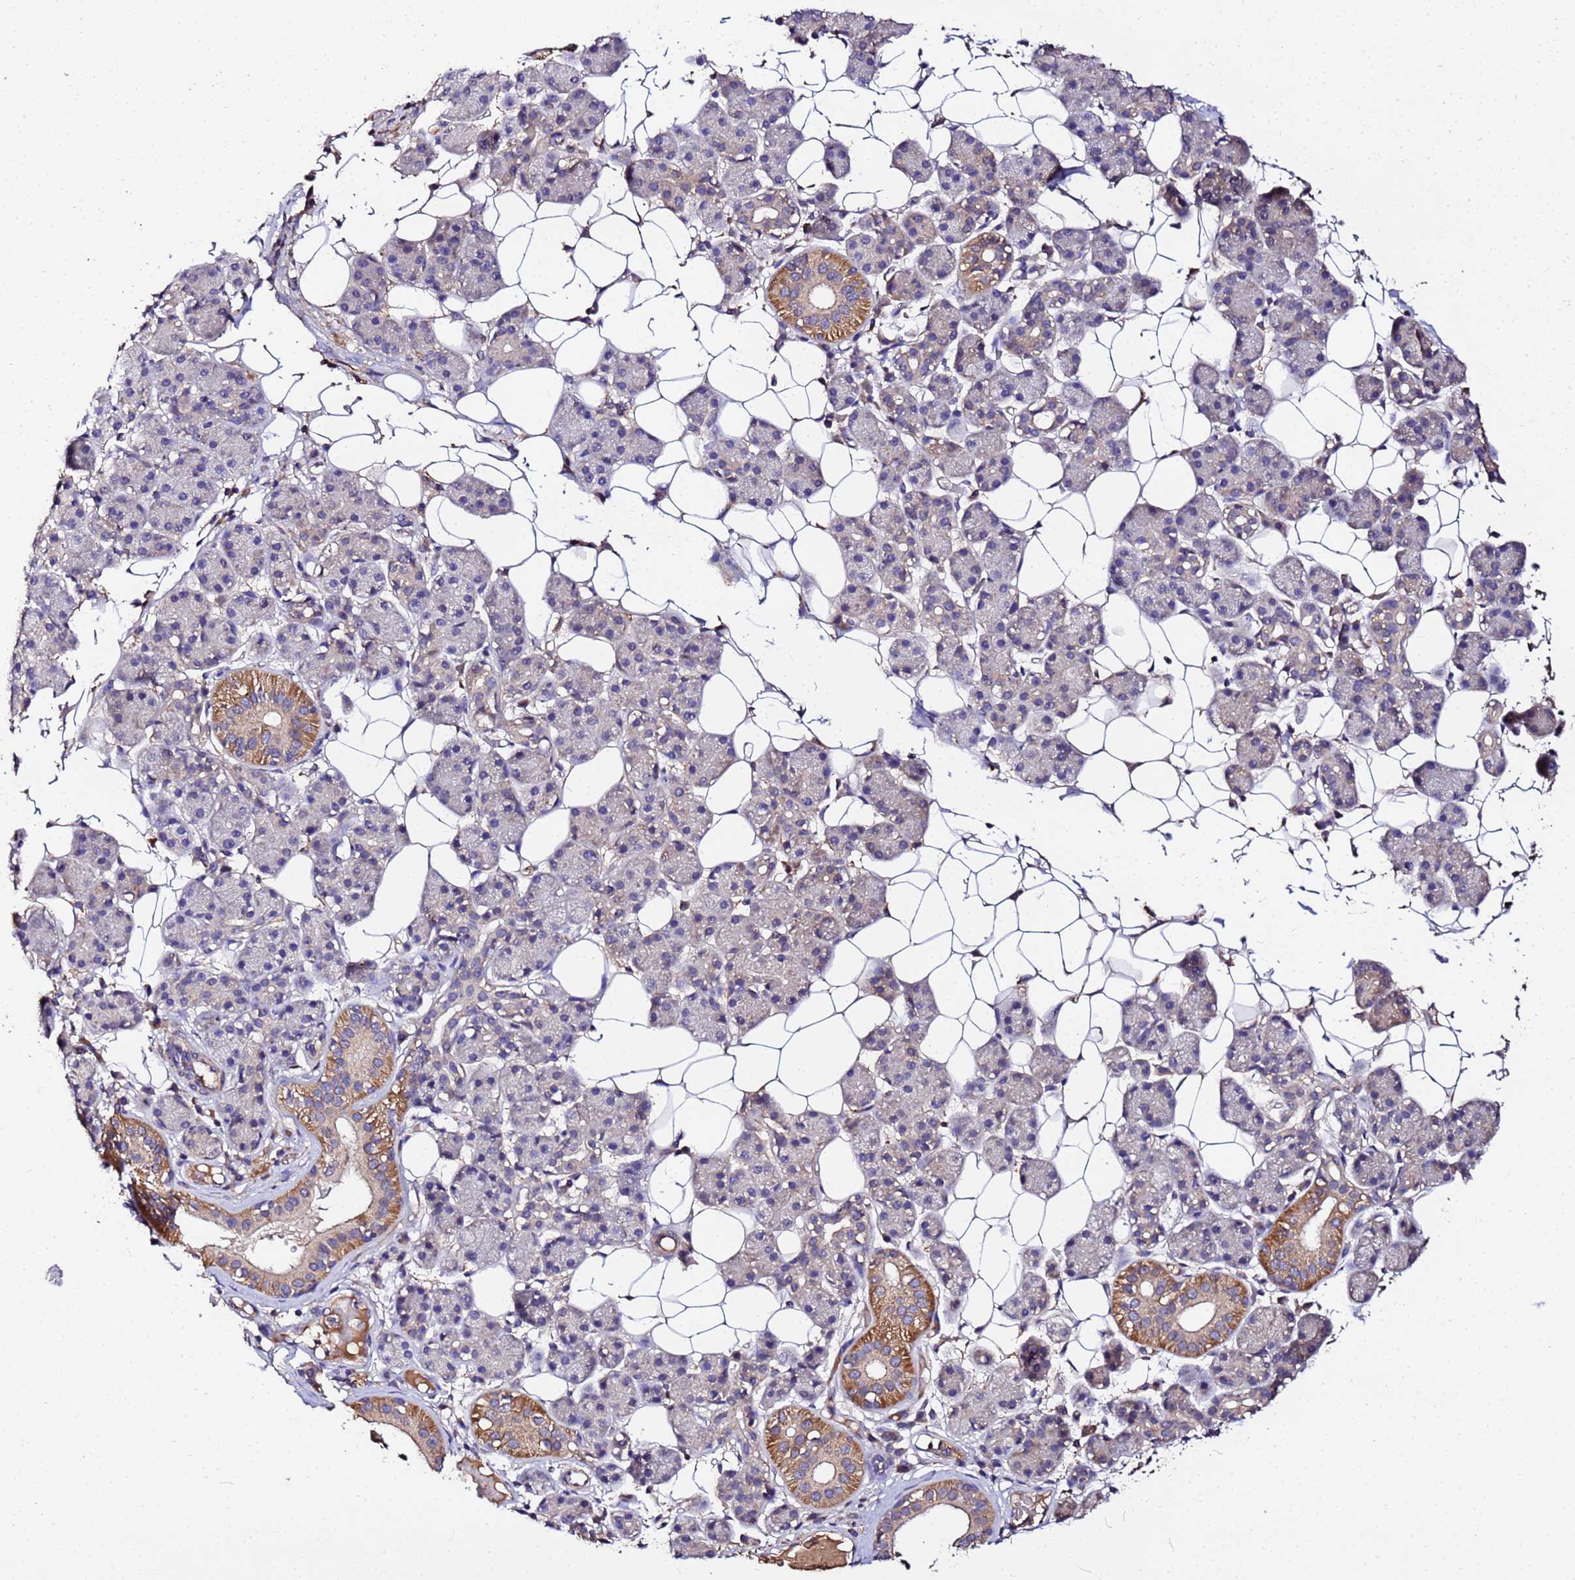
{"staining": {"intensity": "moderate", "quantity": "<25%", "location": "cytoplasmic/membranous"}, "tissue": "salivary gland", "cell_type": "Glandular cells", "image_type": "normal", "snomed": [{"axis": "morphology", "description": "Normal tissue, NOS"}, {"axis": "topography", "description": "Salivary gland"}], "caption": "Brown immunohistochemical staining in unremarkable salivary gland demonstrates moderate cytoplasmic/membranous expression in approximately <25% of glandular cells.", "gene": "MTERF1", "patient": {"sex": "female", "age": 33}}